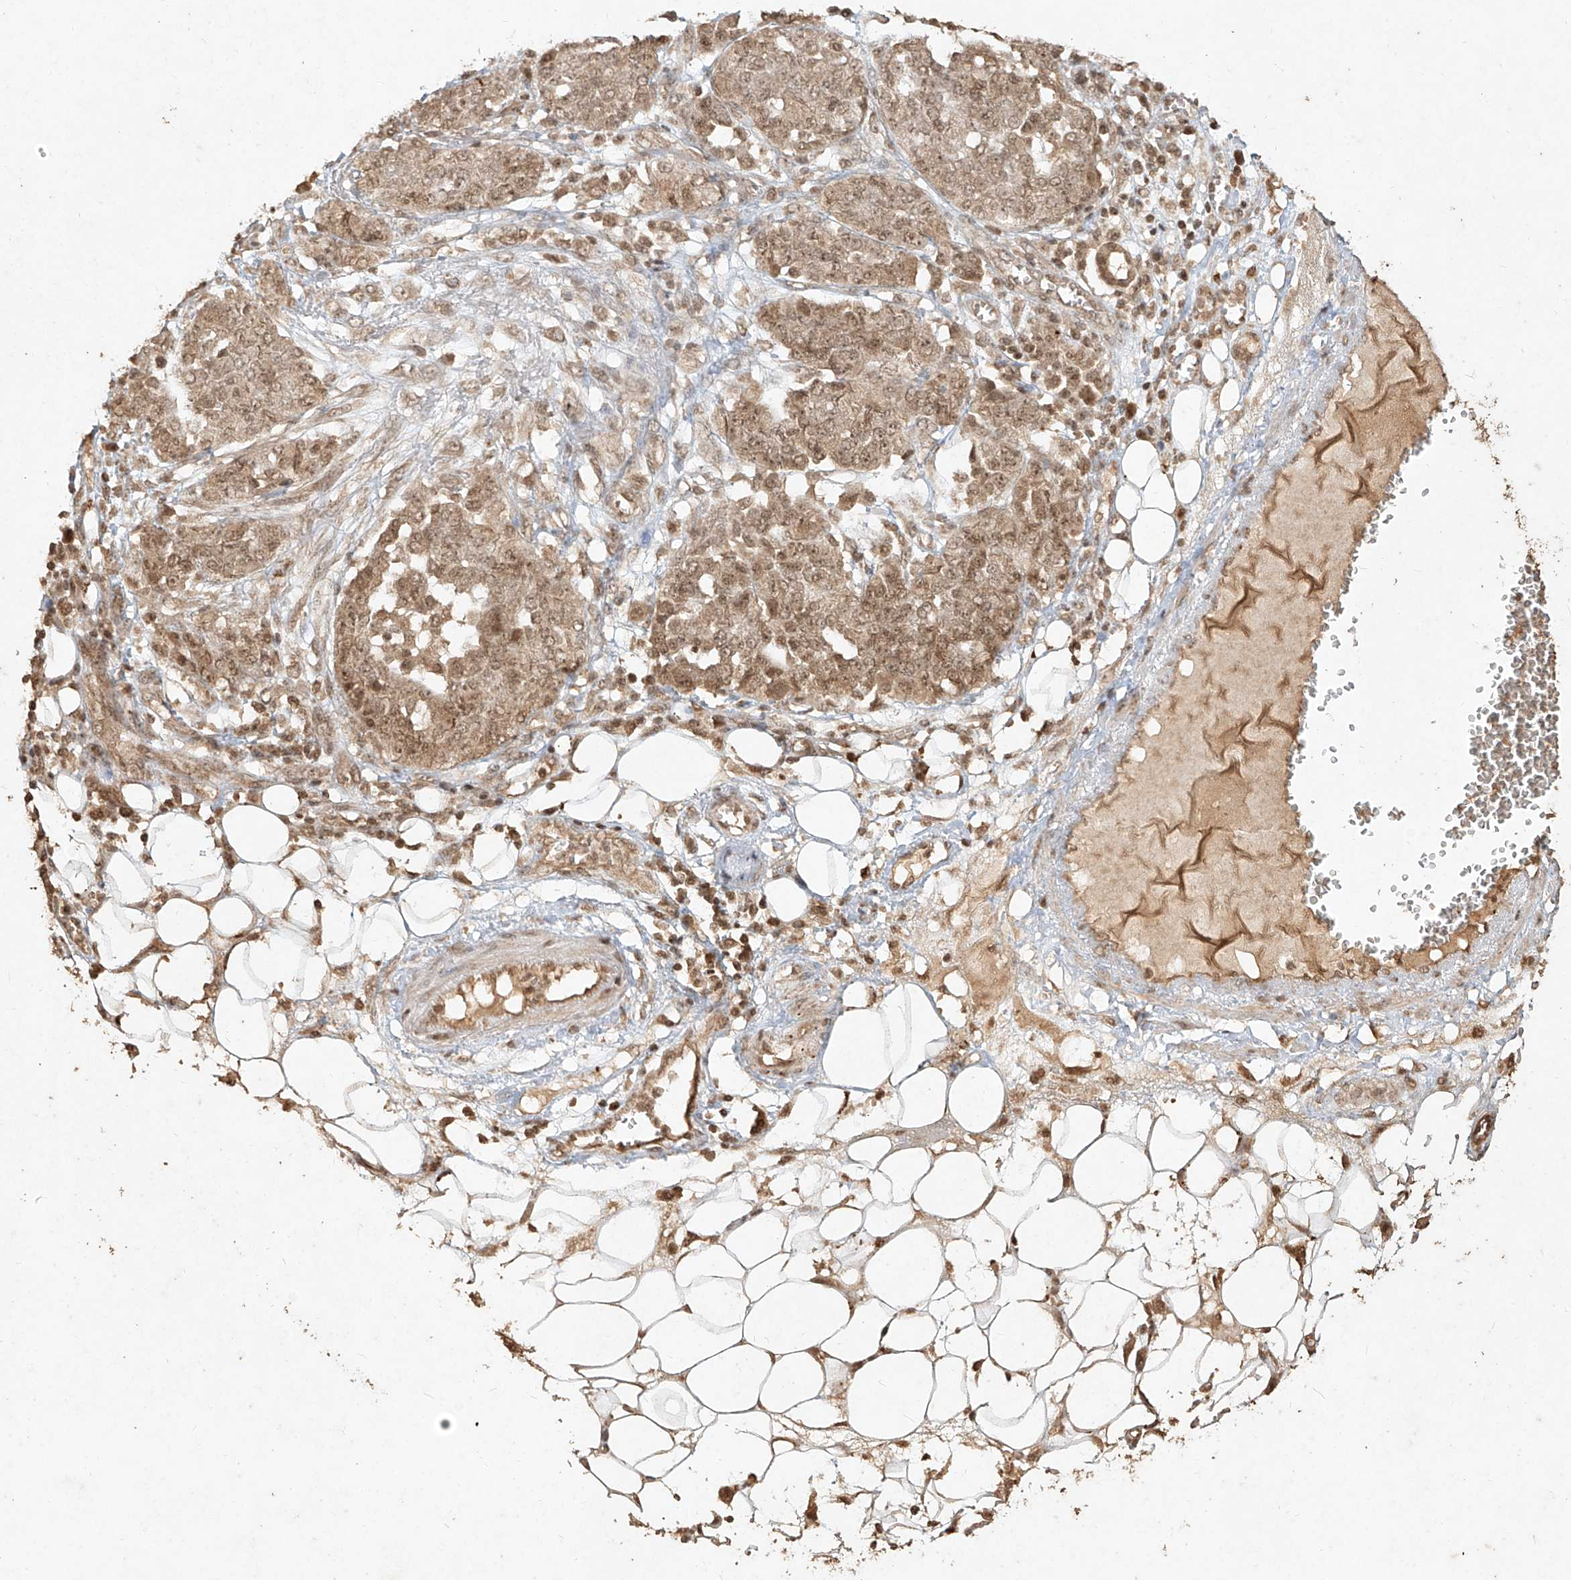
{"staining": {"intensity": "moderate", "quantity": ">75%", "location": "cytoplasmic/membranous,nuclear"}, "tissue": "ovarian cancer", "cell_type": "Tumor cells", "image_type": "cancer", "snomed": [{"axis": "morphology", "description": "Cystadenocarcinoma, serous, NOS"}, {"axis": "topography", "description": "Soft tissue"}, {"axis": "topography", "description": "Ovary"}], "caption": "Brown immunohistochemical staining in ovarian cancer (serous cystadenocarcinoma) exhibits moderate cytoplasmic/membranous and nuclear positivity in about >75% of tumor cells. The staining was performed using DAB (3,3'-diaminobenzidine), with brown indicating positive protein expression. Nuclei are stained blue with hematoxylin.", "gene": "UBE2K", "patient": {"sex": "female", "age": 57}}